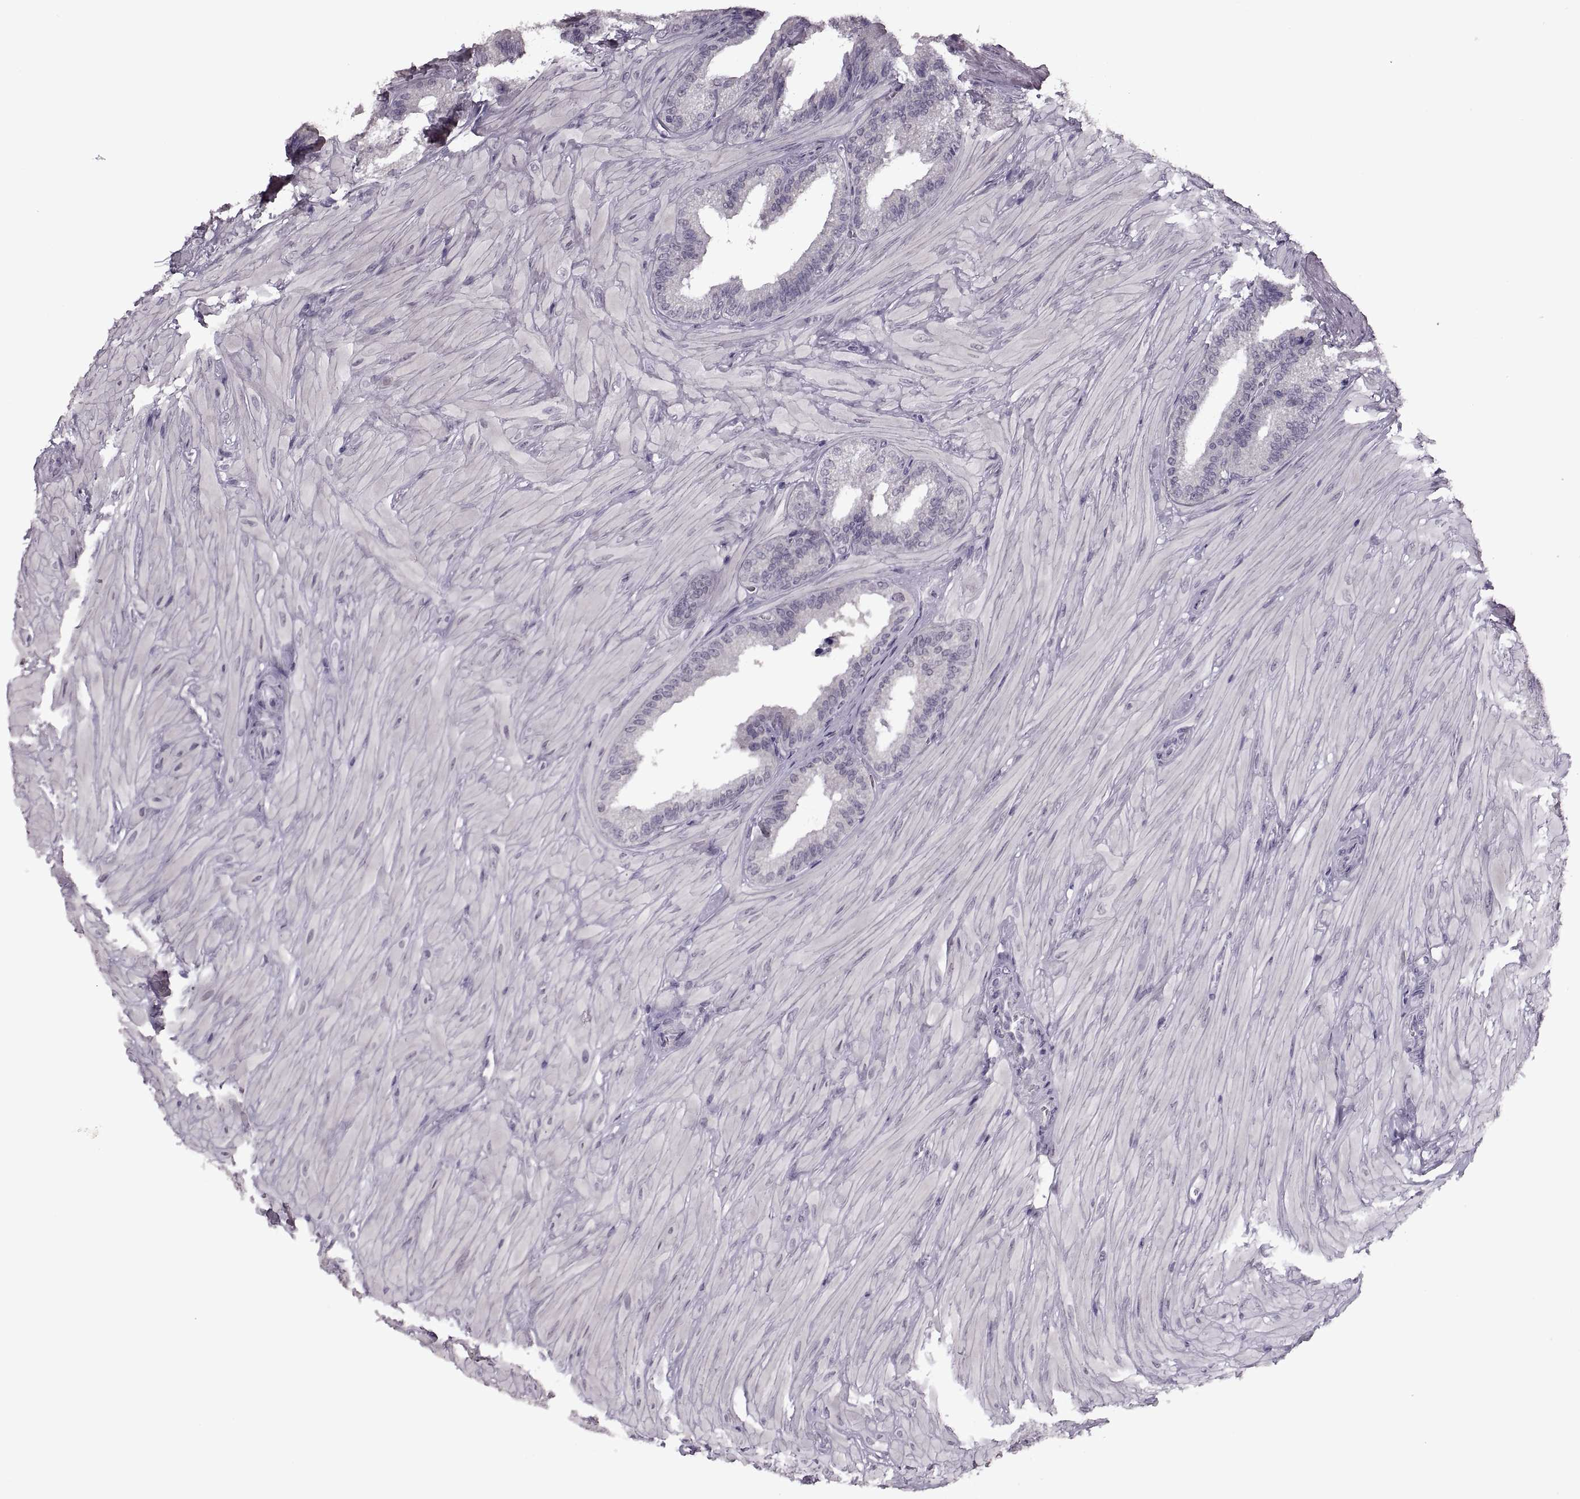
{"staining": {"intensity": "negative", "quantity": "none", "location": "none"}, "tissue": "seminal vesicle", "cell_type": "Glandular cells", "image_type": "normal", "snomed": [{"axis": "morphology", "description": "Normal tissue, NOS"}, {"axis": "topography", "description": "Seminal veicle"}], "caption": "A high-resolution photomicrograph shows immunohistochemistry (IHC) staining of benign seminal vesicle, which displays no significant positivity in glandular cells.", "gene": "PAGE2B", "patient": {"sex": "male", "age": 37}}